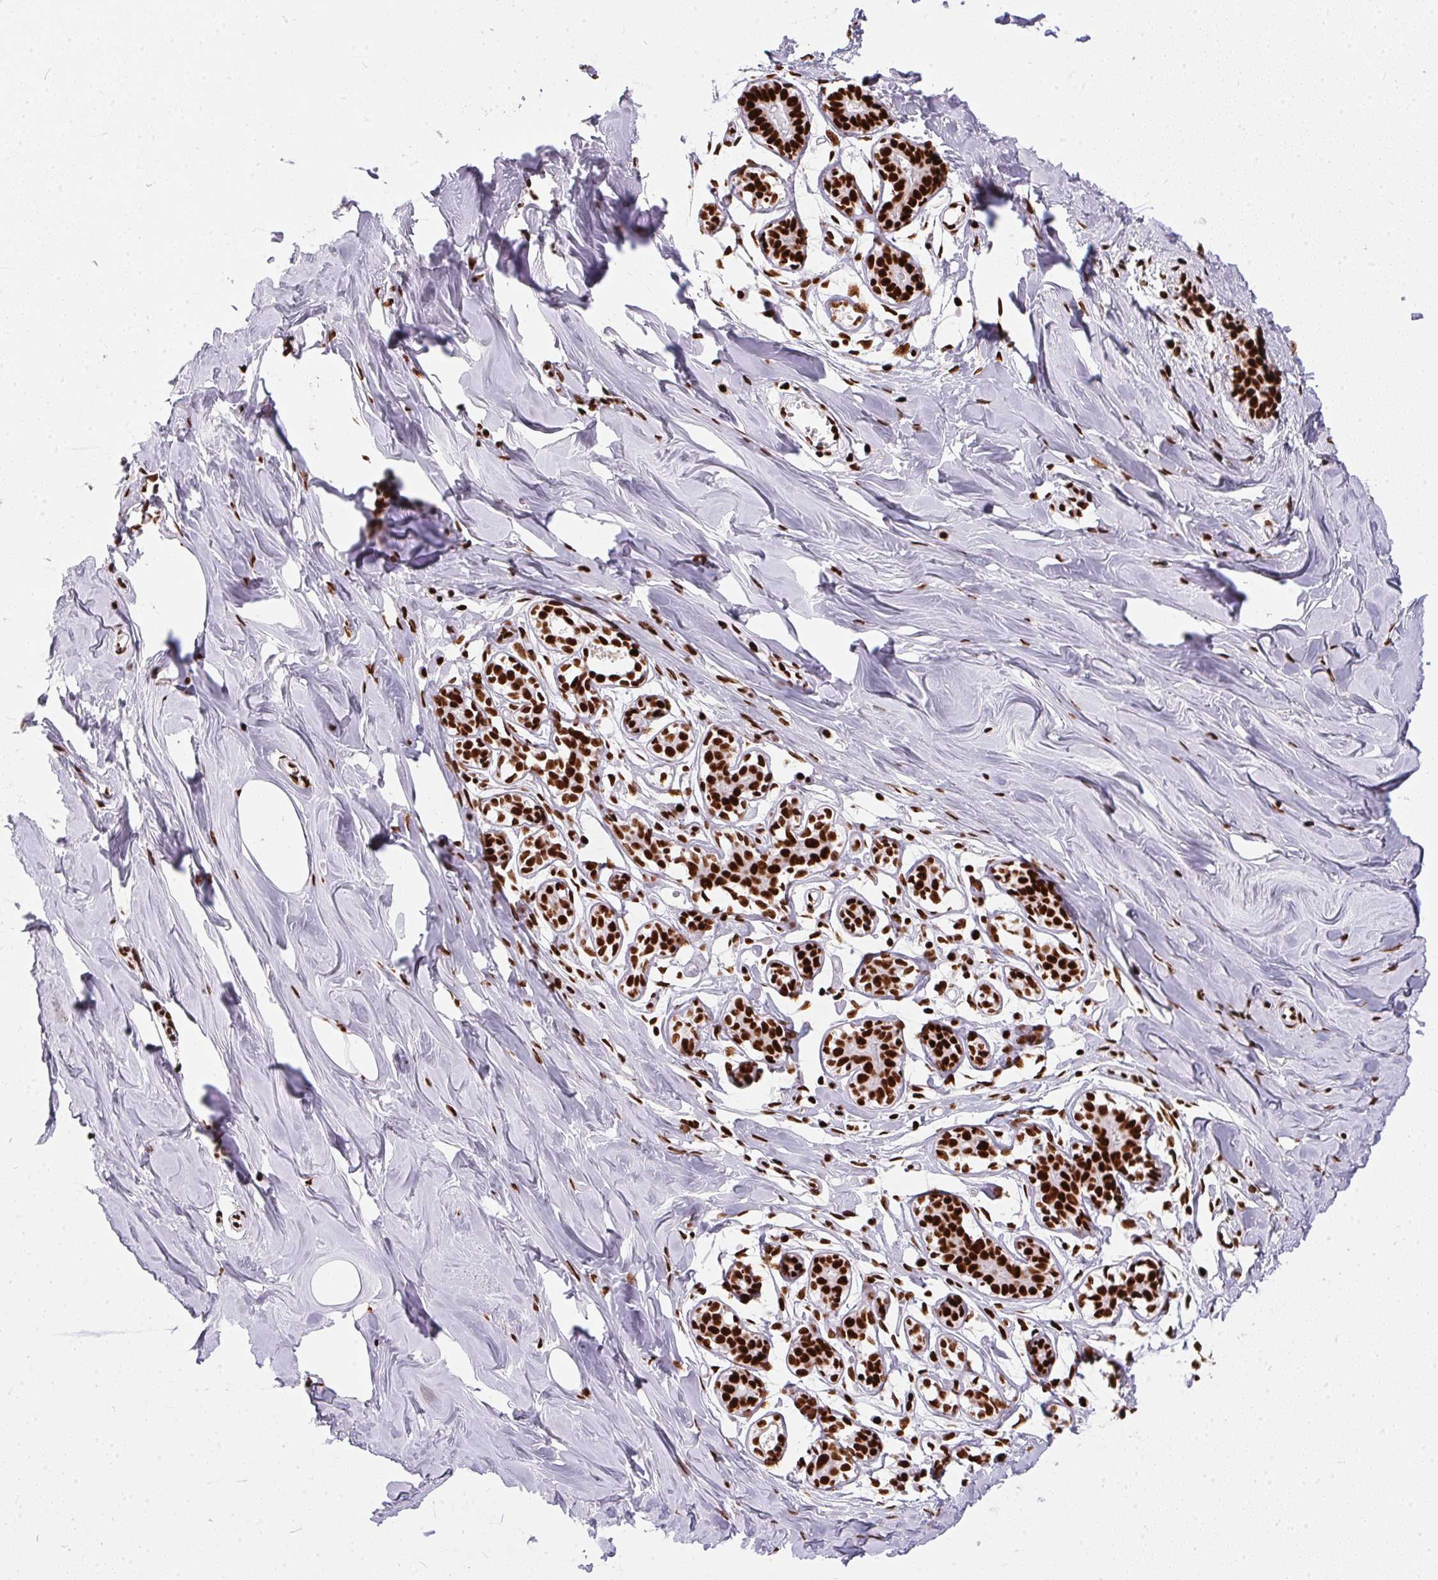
{"staining": {"intensity": "strong", "quantity": "<25%", "location": "nuclear"}, "tissue": "breast", "cell_type": "Adipocytes", "image_type": "normal", "snomed": [{"axis": "morphology", "description": "Normal tissue, NOS"}, {"axis": "topography", "description": "Breast"}], "caption": "An image of human breast stained for a protein demonstrates strong nuclear brown staining in adipocytes.", "gene": "PAGE3", "patient": {"sex": "female", "age": 27}}